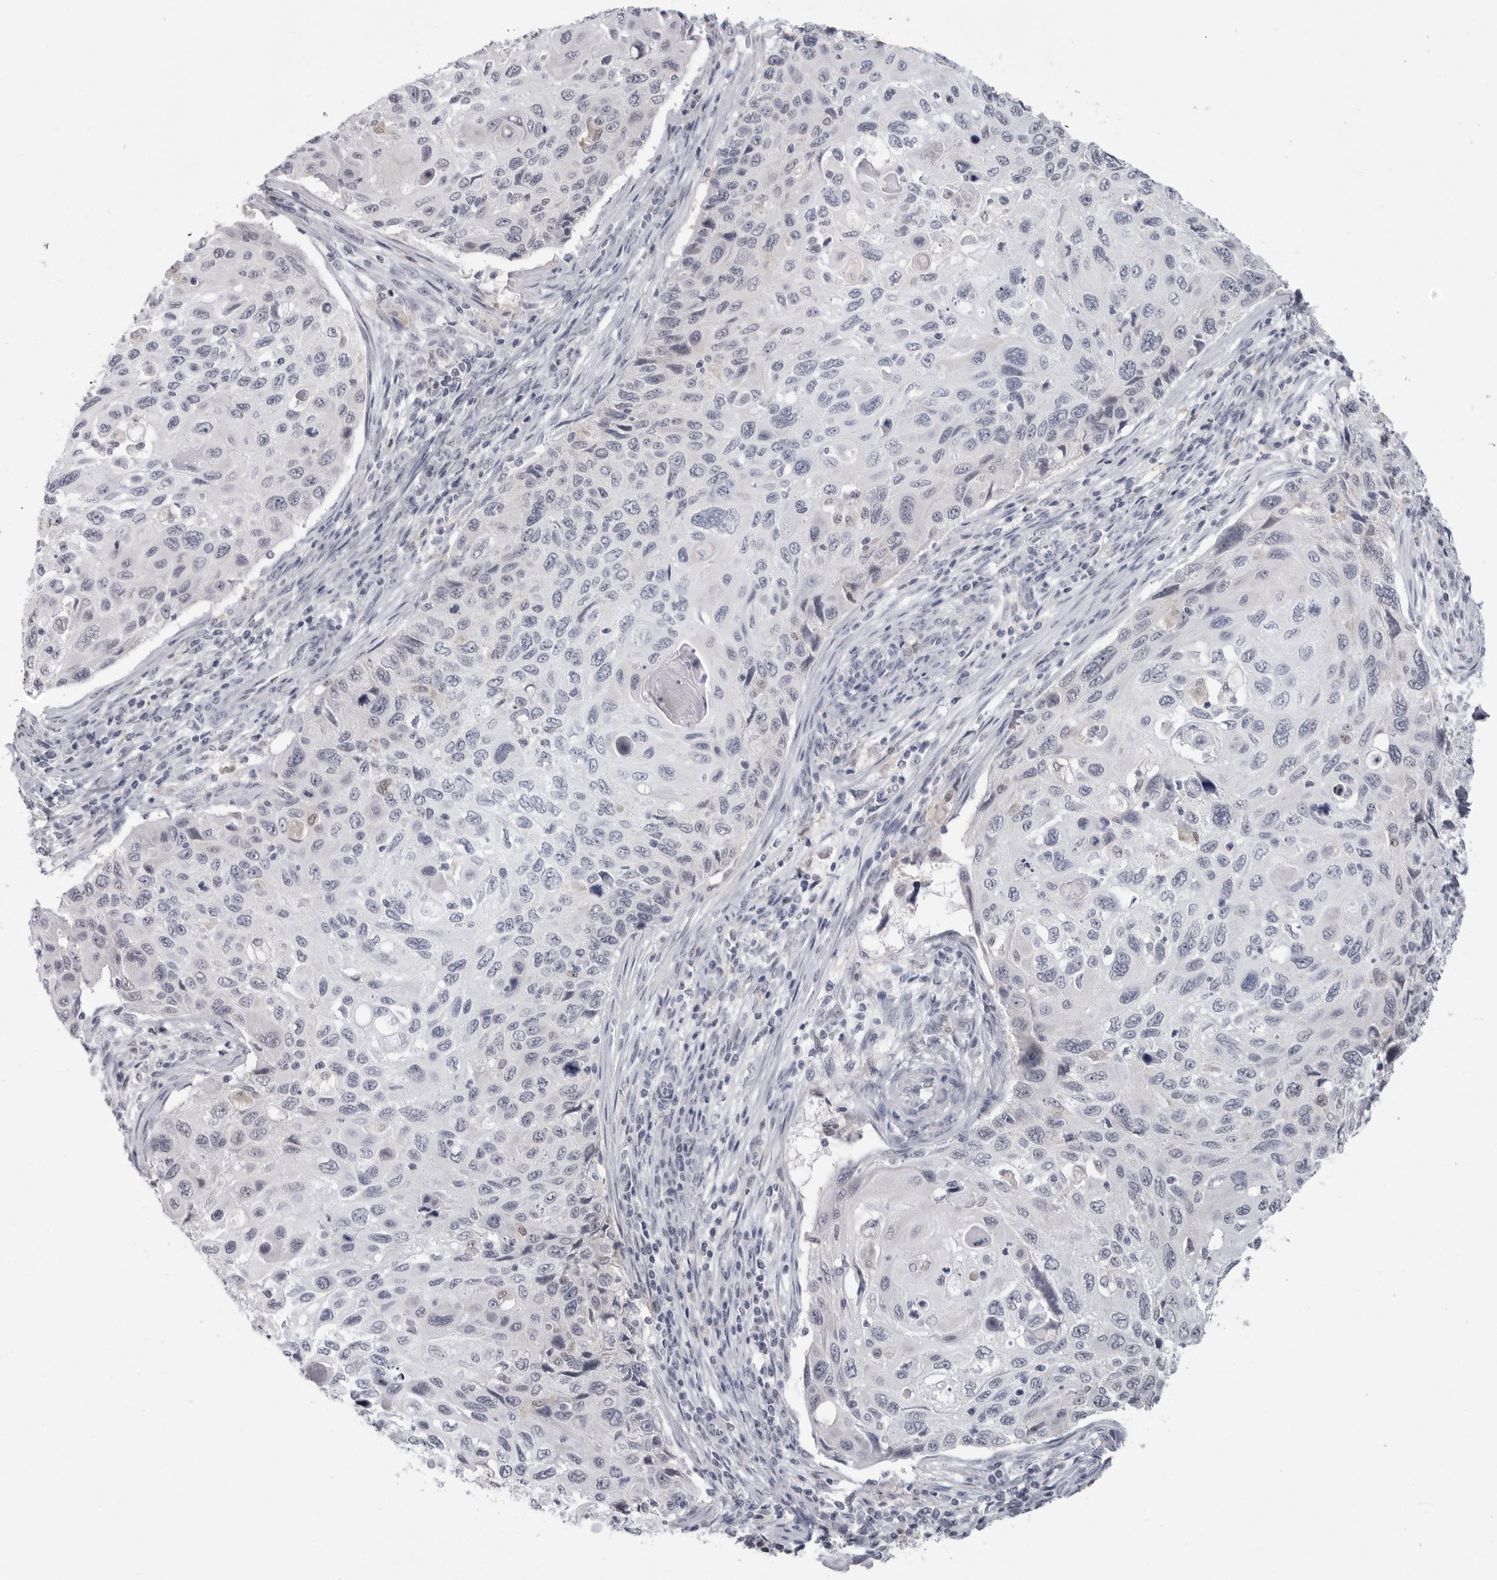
{"staining": {"intensity": "negative", "quantity": "none", "location": "none"}, "tissue": "cervical cancer", "cell_type": "Tumor cells", "image_type": "cancer", "snomed": [{"axis": "morphology", "description": "Squamous cell carcinoma, NOS"}, {"axis": "topography", "description": "Cervix"}], "caption": "DAB immunohistochemical staining of human squamous cell carcinoma (cervical) demonstrates no significant expression in tumor cells.", "gene": "PNPO", "patient": {"sex": "female", "age": 70}}